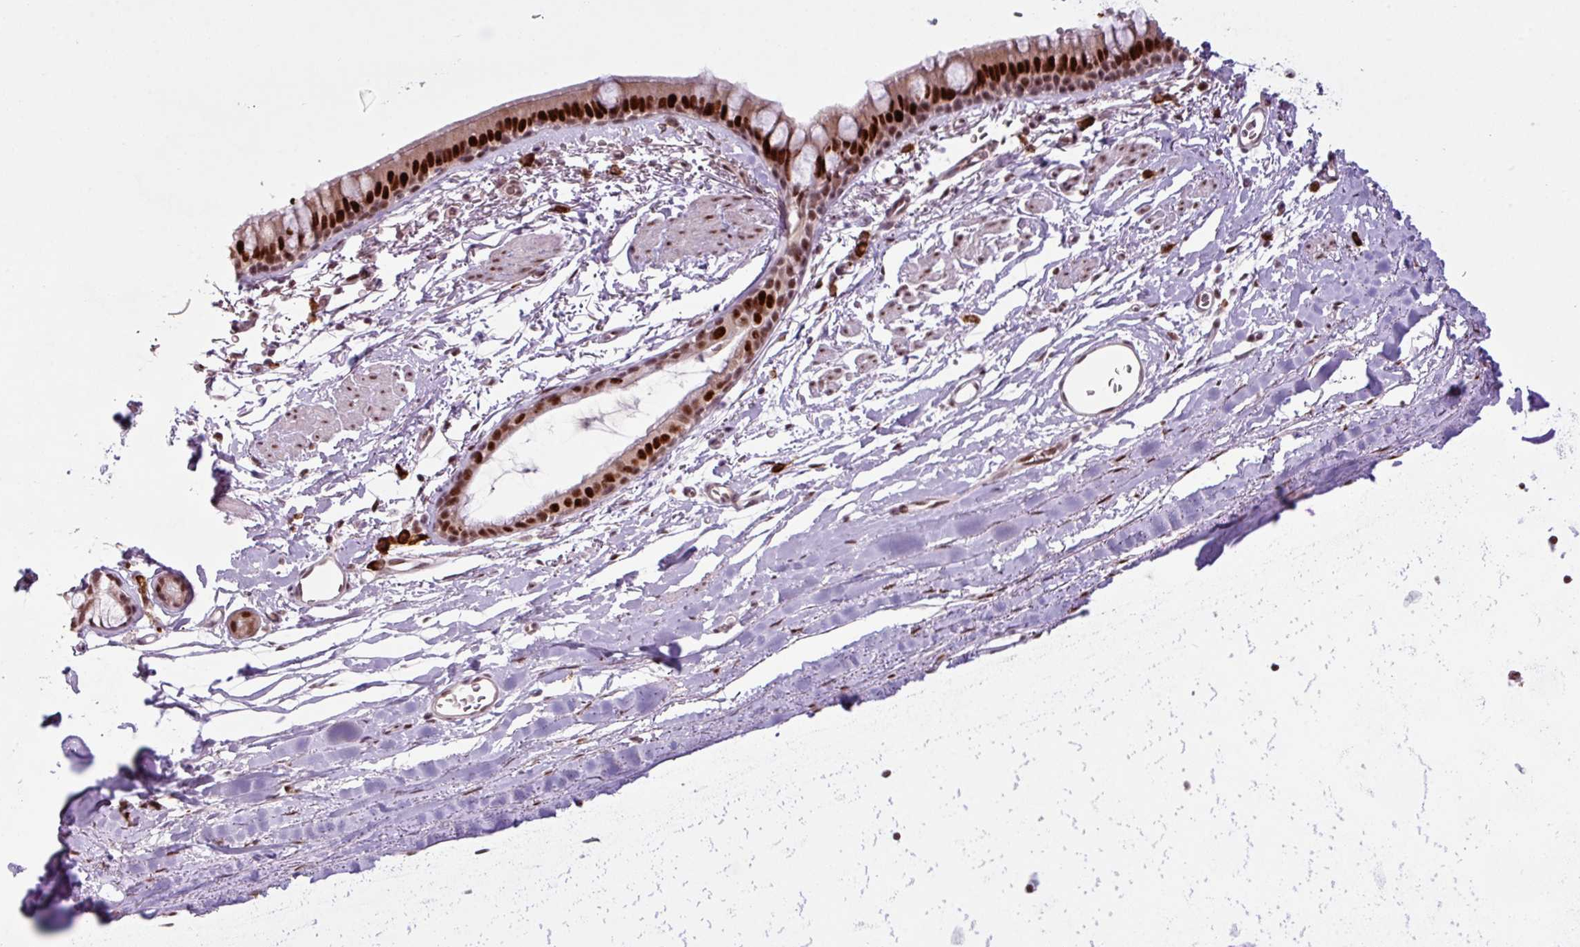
{"staining": {"intensity": "strong", "quantity": ">75%", "location": "nuclear"}, "tissue": "bronchus", "cell_type": "Respiratory epithelial cells", "image_type": "normal", "snomed": [{"axis": "morphology", "description": "Normal tissue, NOS"}, {"axis": "topography", "description": "Bronchus"}], "caption": "This micrograph reveals IHC staining of unremarkable human bronchus, with high strong nuclear positivity in approximately >75% of respiratory epithelial cells.", "gene": "PRDM5", "patient": {"sex": "male", "age": 67}}